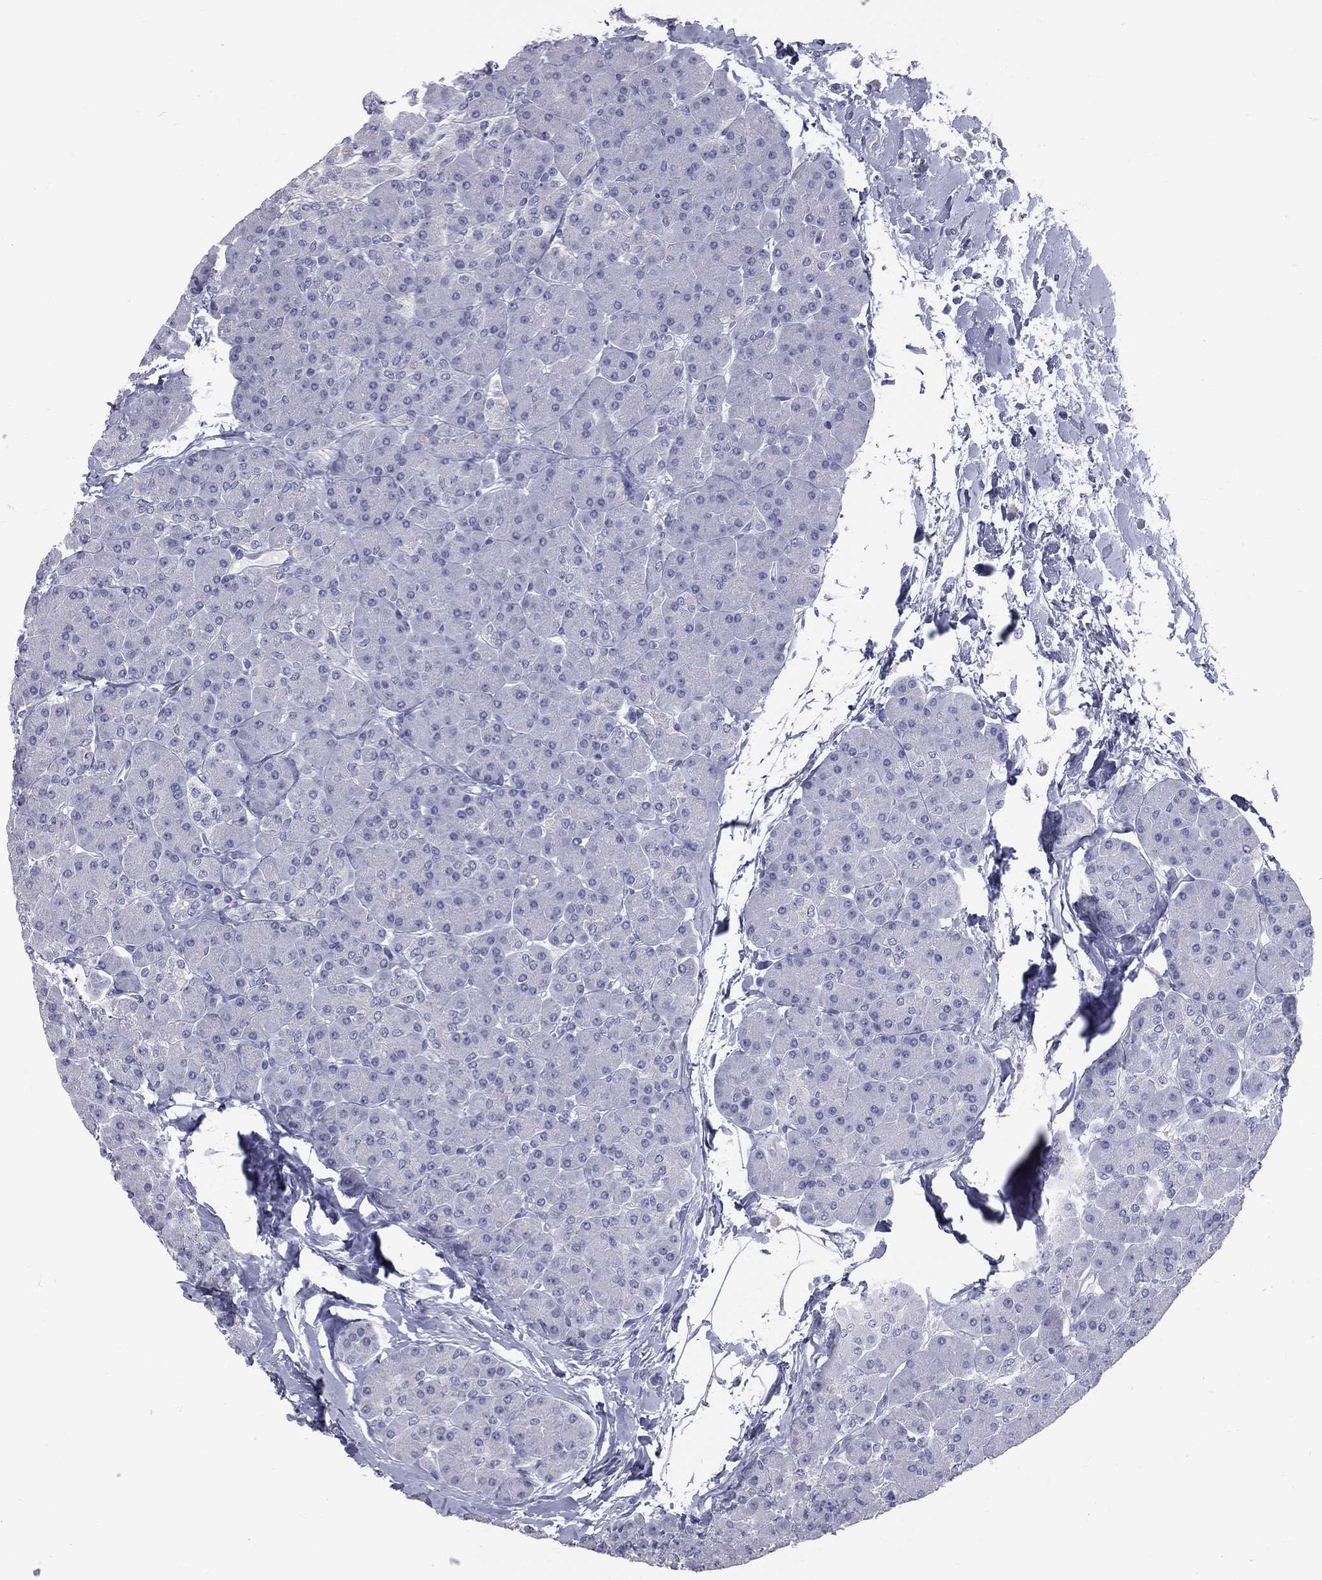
{"staining": {"intensity": "negative", "quantity": "none", "location": "none"}, "tissue": "pancreas", "cell_type": "Exocrine glandular cells", "image_type": "normal", "snomed": [{"axis": "morphology", "description": "Normal tissue, NOS"}, {"axis": "topography", "description": "Pancreas"}], "caption": "A high-resolution image shows IHC staining of unremarkable pancreas, which exhibits no significant expression in exocrine glandular cells.", "gene": "TFPI2", "patient": {"sex": "female", "age": 44}}